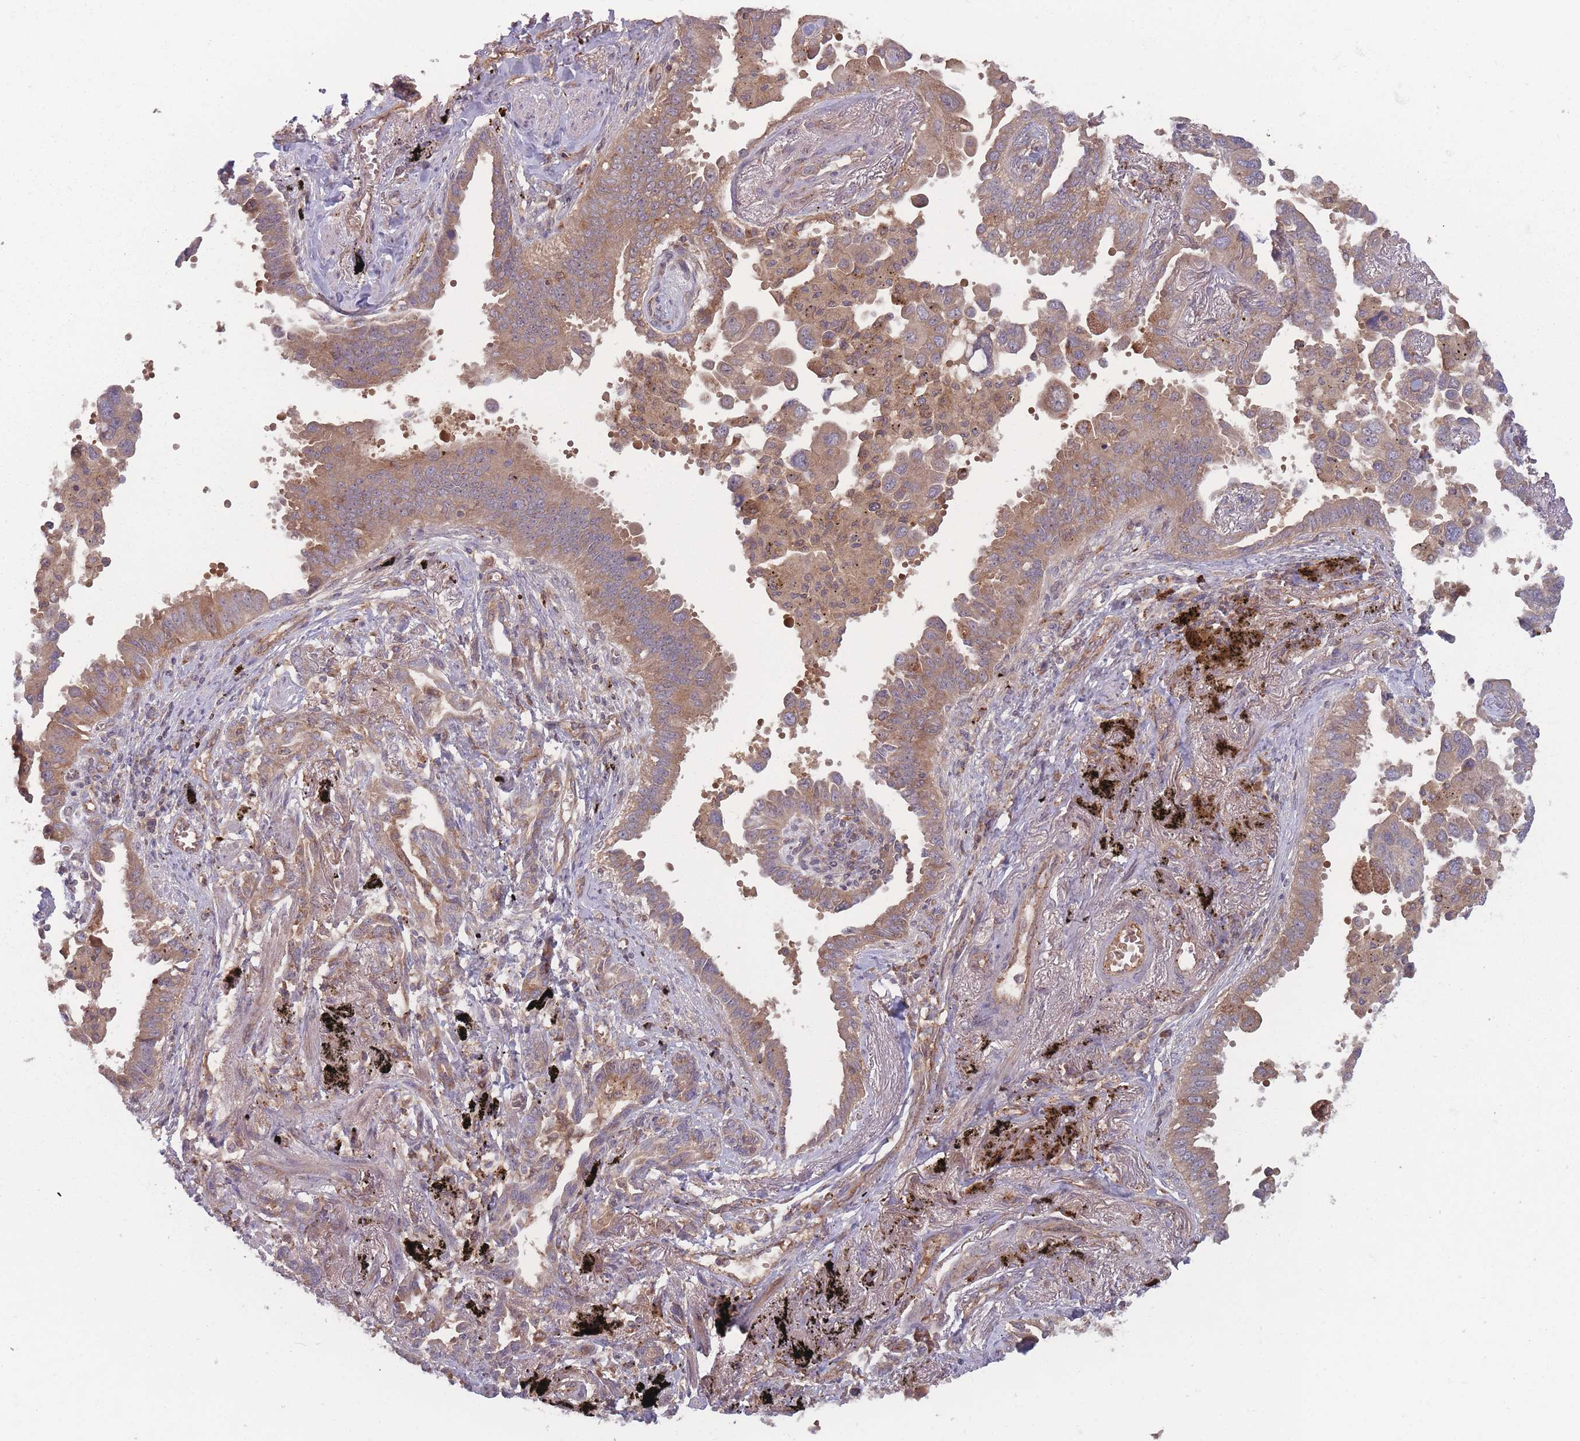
{"staining": {"intensity": "moderate", "quantity": ">75%", "location": "cytoplasmic/membranous"}, "tissue": "lung cancer", "cell_type": "Tumor cells", "image_type": "cancer", "snomed": [{"axis": "morphology", "description": "Adenocarcinoma, NOS"}, {"axis": "topography", "description": "Lung"}], "caption": "The micrograph reveals immunohistochemical staining of lung adenocarcinoma. There is moderate cytoplasmic/membranous expression is appreciated in about >75% of tumor cells.", "gene": "ATP5MG", "patient": {"sex": "male", "age": 67}}